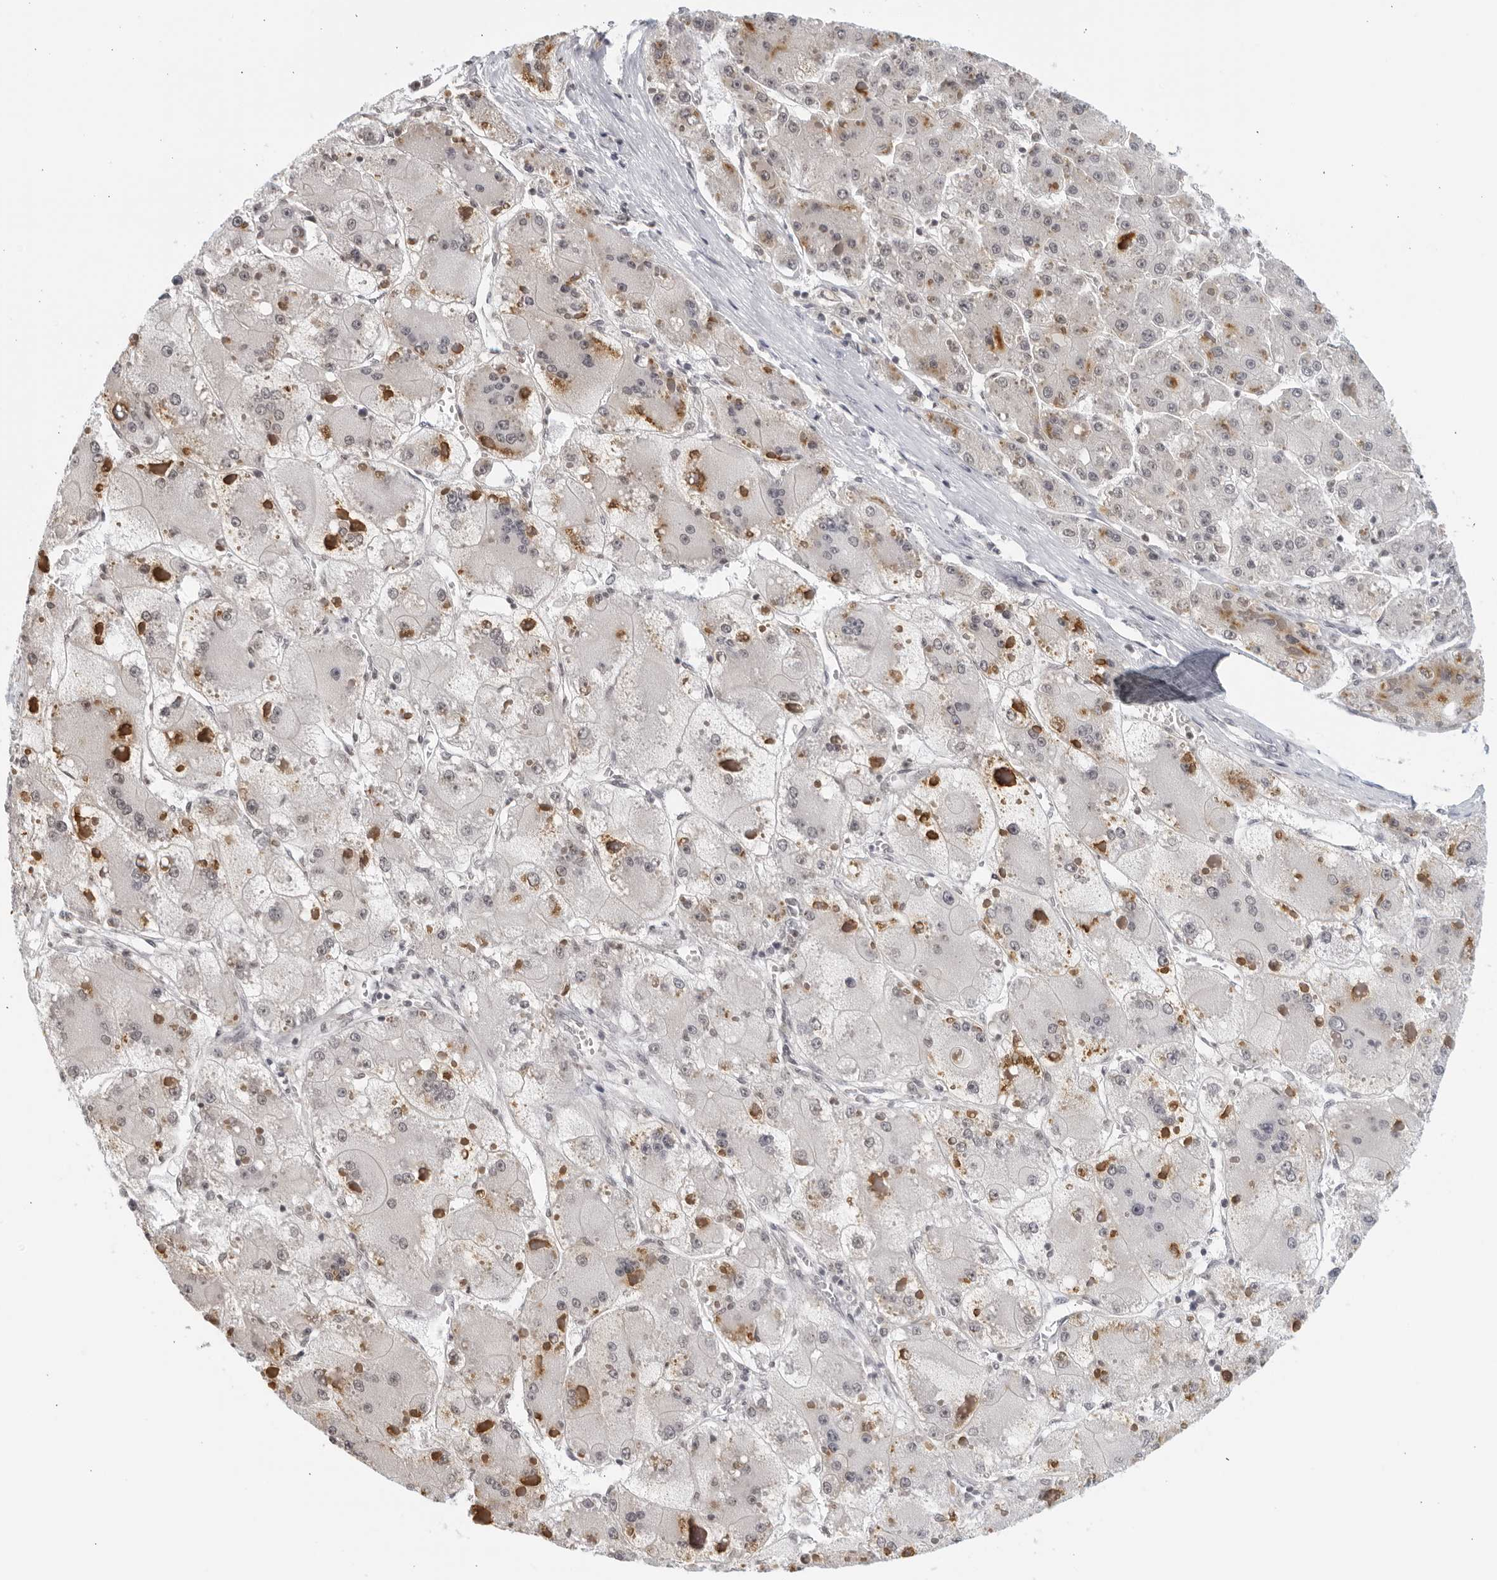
{"staining": {"intensity": "strong", "quantity": "<25%", "location": "cytoplasmic/membranous"}, "tissue": "liver cancer", "cell_type": "Tumor cells", "image_type": "cancer", "snomed": [{"axis": "morphology", "description": "Carcinoma, Hepatocellular, NOS"}, {"axis": "topography", "description": "Liver"}], "caption": "Hepatocellular carcinoma (liver) stained with a protein marker demonstrates strong staining in tumor cells.", "gene": "RAB11FIP3", "patient": {"sex": "female", "age": 73}}